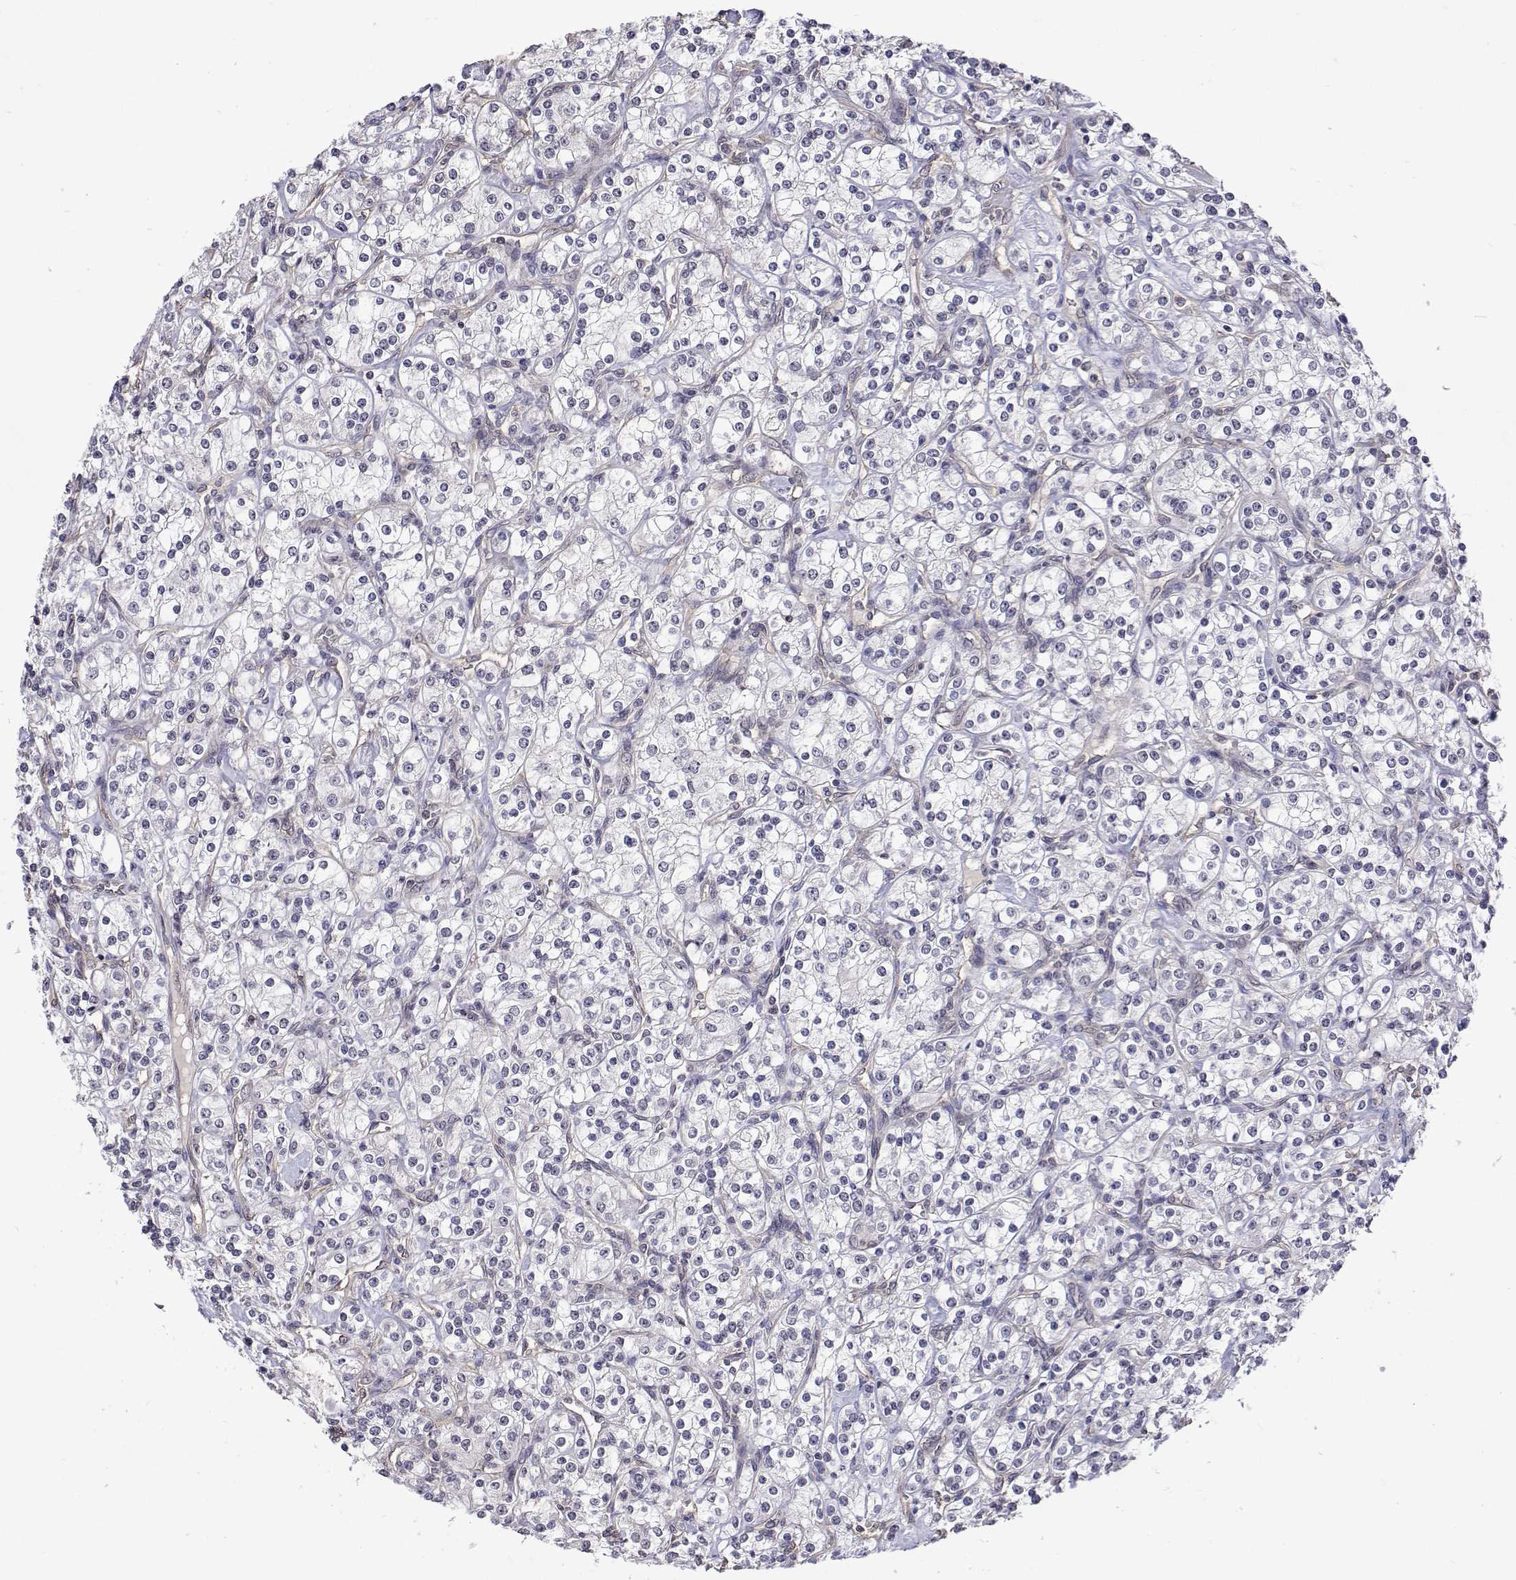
{"staining": {"intensity": "negative", "quantity": "none", "location": "none"}, "tissue": "renal cancer", "cell_type": "Tumor cells", "image_type": "cancer", "snomed": [{"axis": "morphology", "description": "Adenocarcinoma, NOS"}, {"axis": "topography", "description": "Kidney"}], "caption": "Tumor cells are negative for brown protein staining in renal adenocarcinoma.", "gene": "NHP2", "patient": {"sex": "male", "age": 77}}